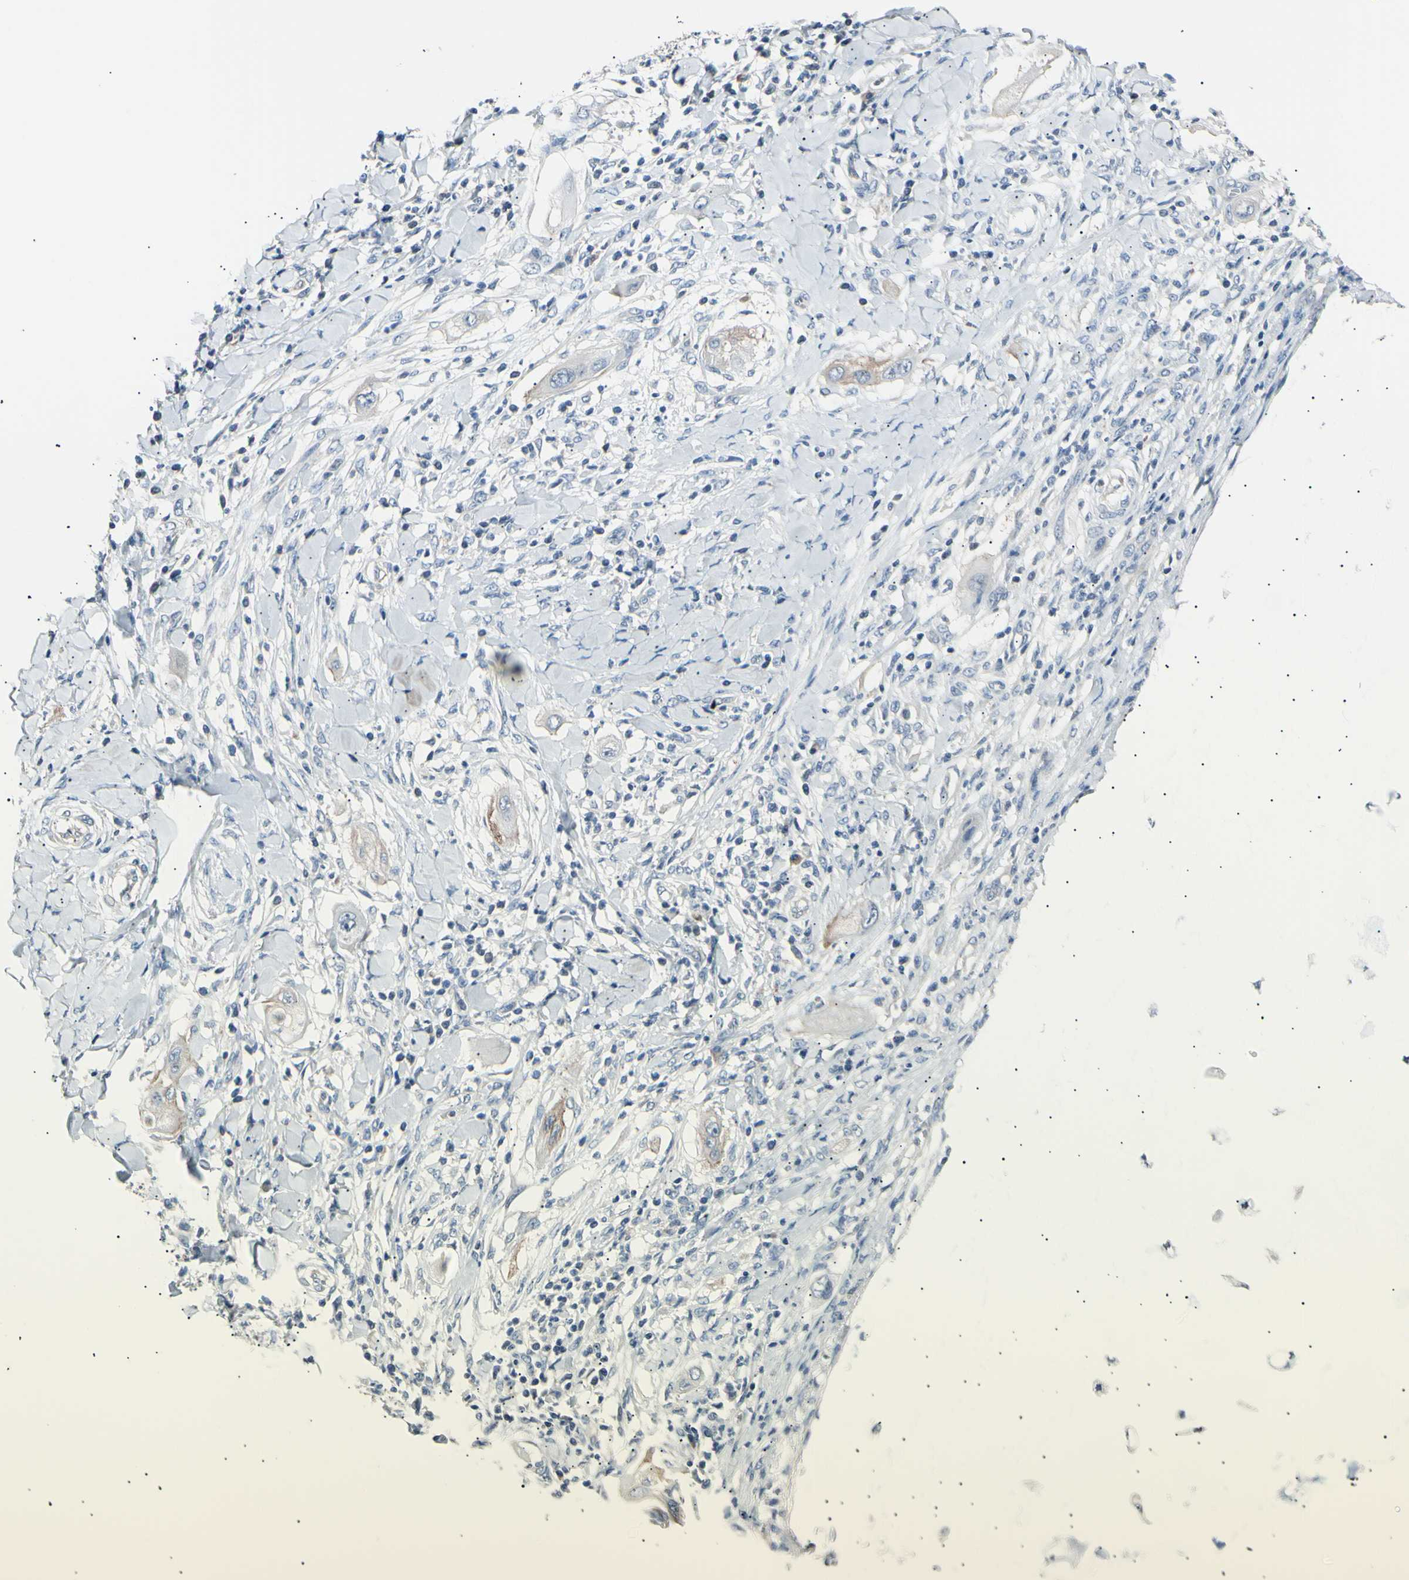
{"staining": {"intensity": "weak", "quantity": "<25%", "location": "cytoplasmic/membranous"}, "tissue": "lung cancer", "cell_type": "Tumor cells", "image_type": "cancer", "snomed": [{"axis": "morphology", "description": "Squamous cell carcinoma, NOS"}, {"axis": "topography", "description": "Lung"}], "caption": "The photomicrograph exhibits no significant staining in tumor cells of lung cancer (squamous cell carcinoma). (Stains: DAB (3,3'-diaminobenzidine) immunohistochemistry with hematoxylin counter stain, Microscopy: brightfield microscopy at high magnification).", "gene": "LDLR", "patient": {"sex": "female", "age": 47}}